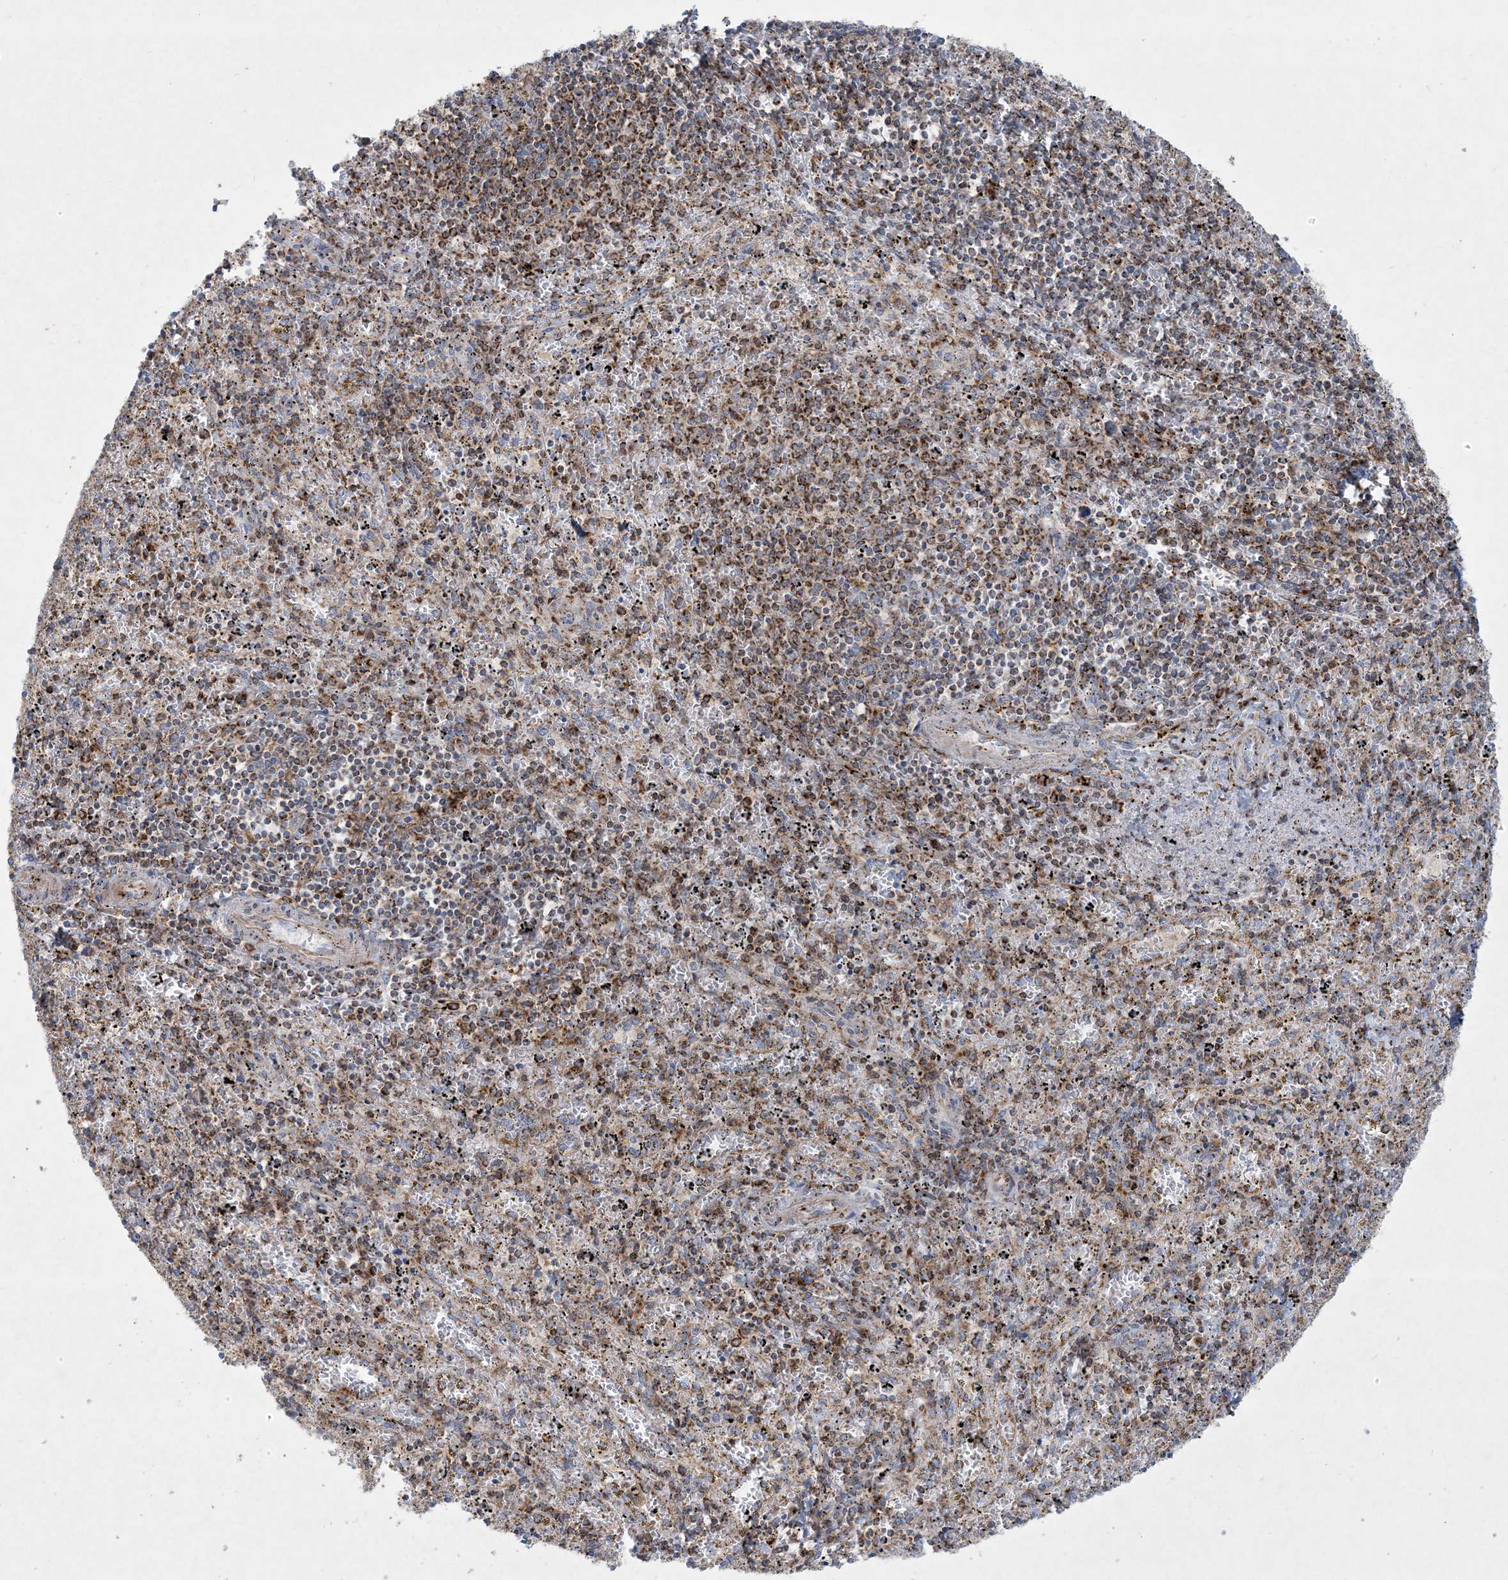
{"staining": {"intensity": "moderate", "quantity": ">75%", "location": "cytoplasmic/membranous"}, "tissue": "spleen", "cell_type": "Cells in red pulp", "image_type": "normal", "snomed": [{"axis": "morphology", "description": "Normal tissue, NOS"}, {"axis": "topography", "description": "Spleen"}], "caption": "Immunohistochemical staining of unremarkable human spleen displays >75% levels of moderate cytoplasmic/membranous protein expression in about >75% of cells in red pulp.", "gene": "BEND4", "patient": {"sex": "male", "age": 11}}